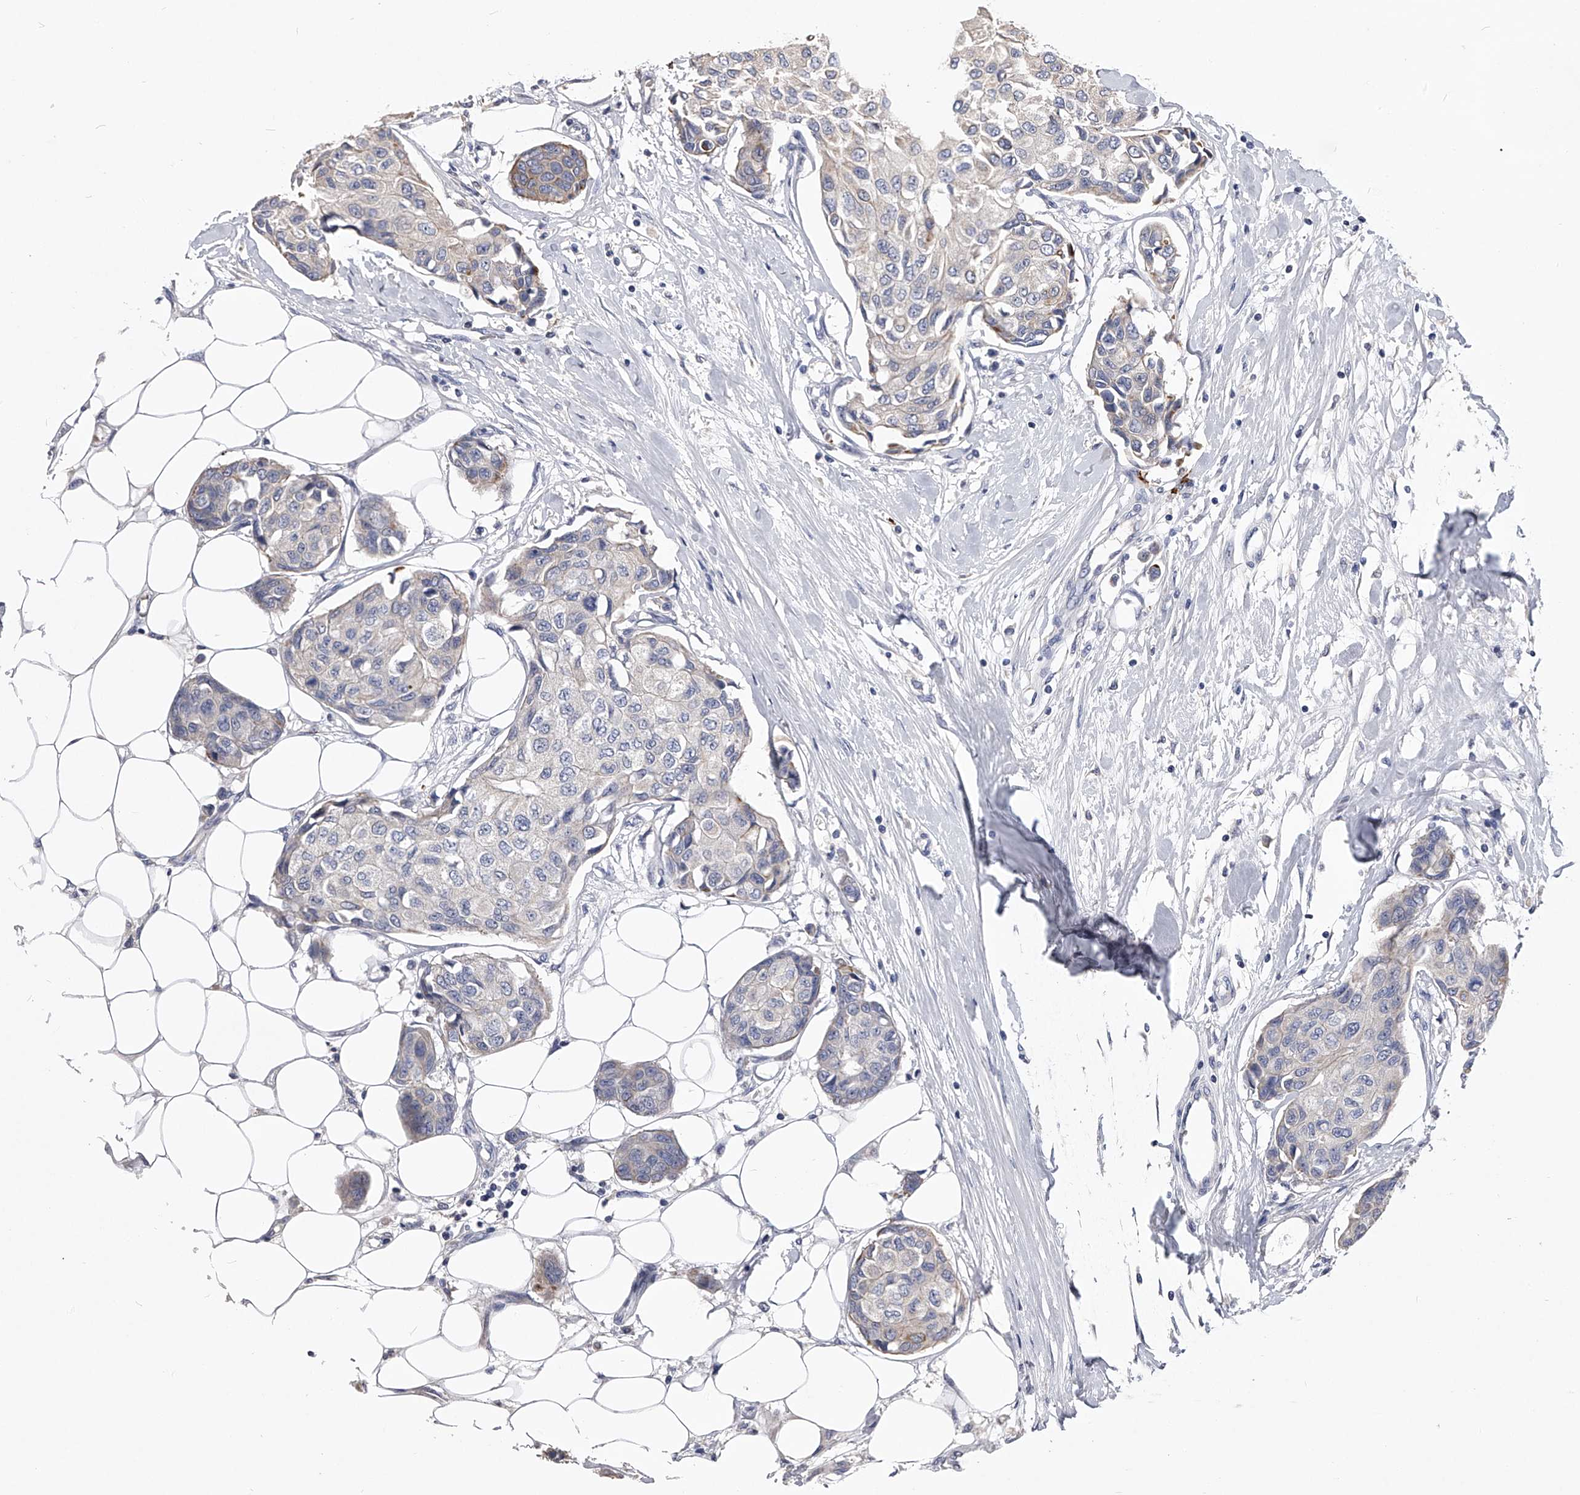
{"staining": {"intensity": "weak", "quantity": "<25%", "location": "cytoplasmic/membranous"}, "tissue": "breast cancer", "cell_type": "Tumor cells", "image_type": "cancer", "snomed": [{"axis": "morphology", "description": "Duct carcinoma"}, {"axis": "topography", "description": "Breast"}], "caption": "Immunohistochemistry (IHC) of human intraductal carcinoma (breast) exhibits no positivity in tumor cells.", "gene": "MDN1", "patient": {"sex": "female", "age": 80}}